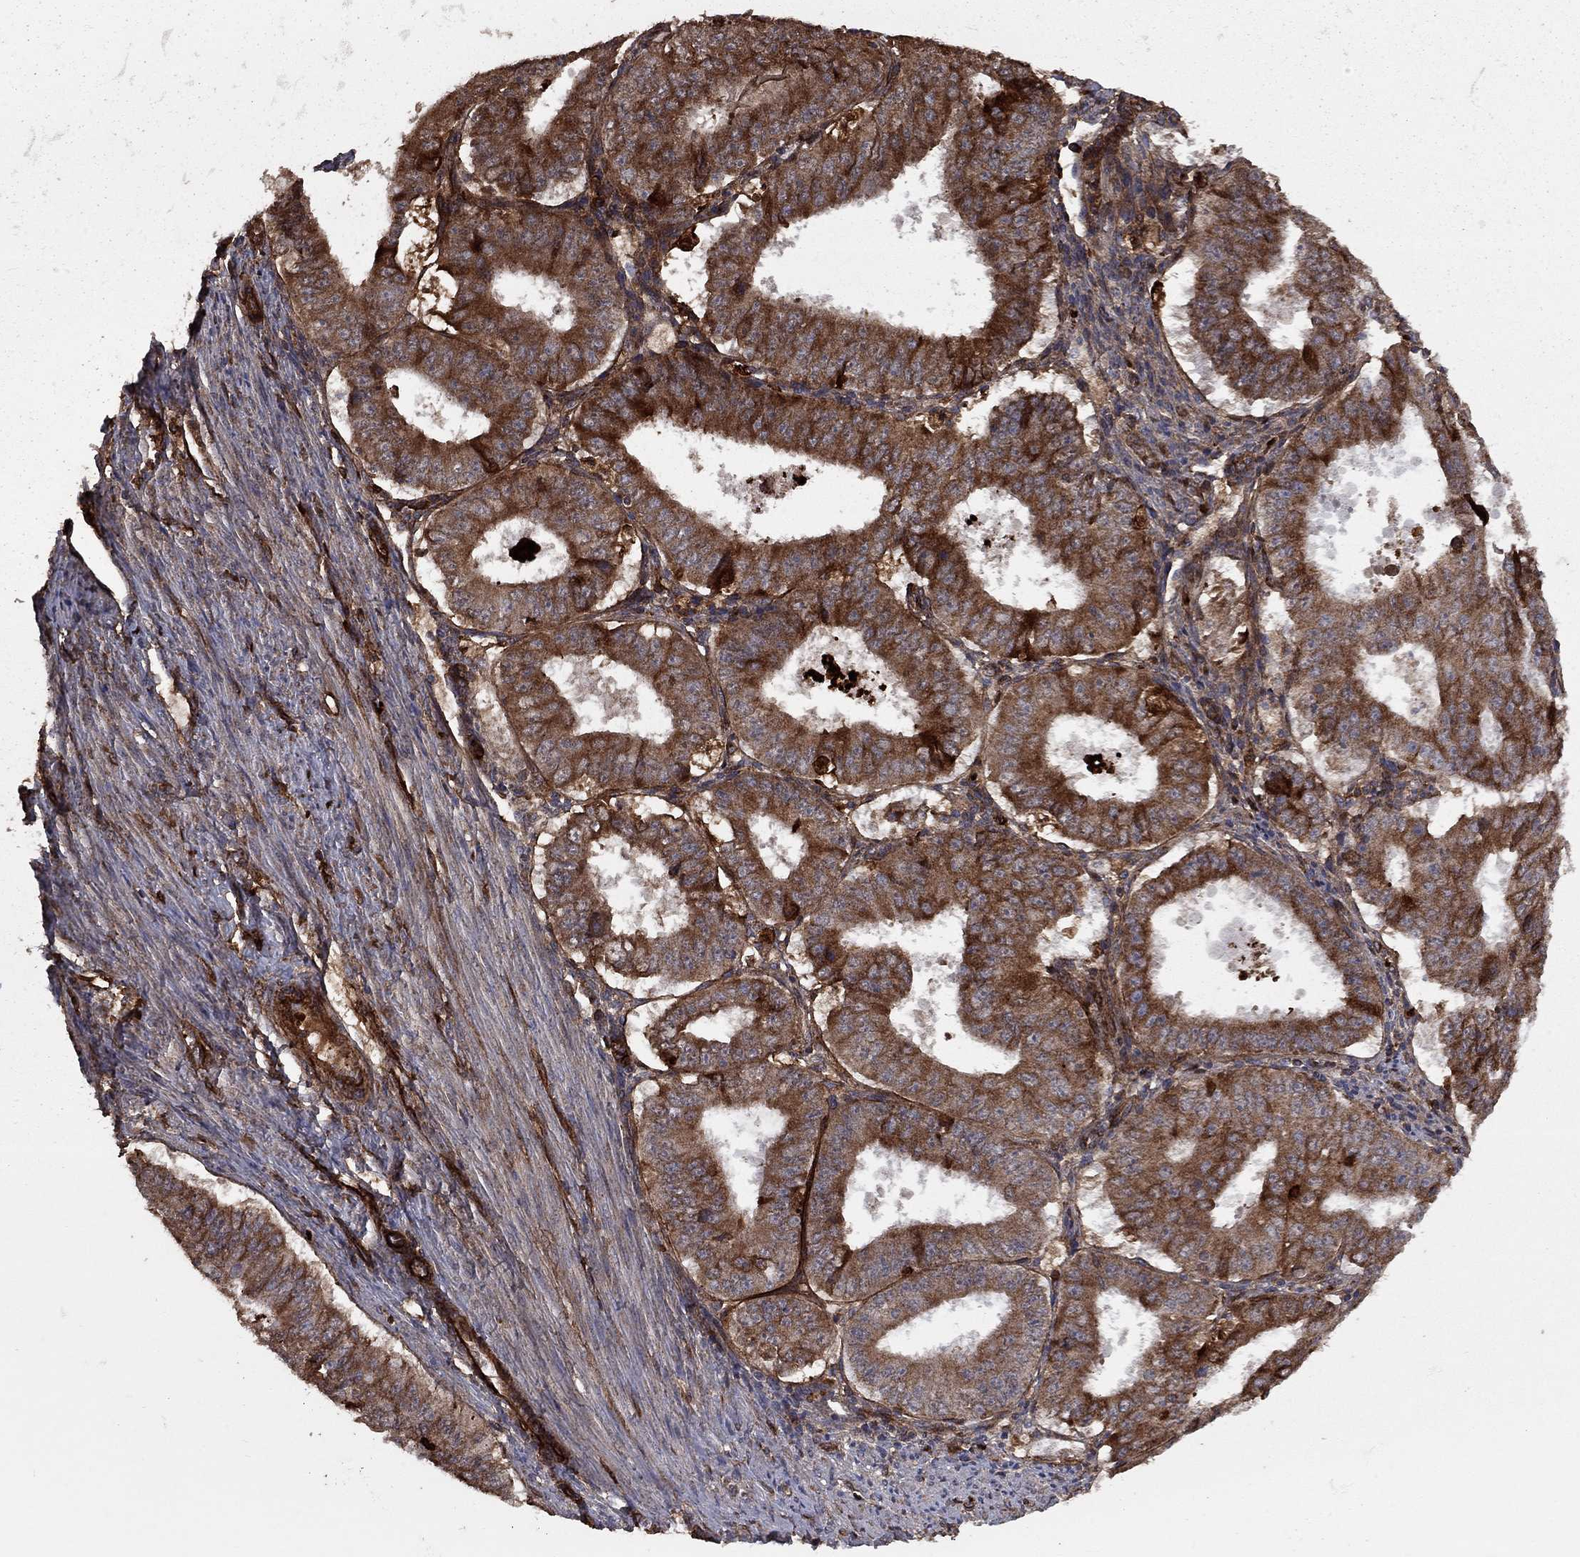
{"staining": {"intensity": "strong", "quantity": ">75%", "location": "cytoplasmic/membranous"}, "tissue": "ovarian cancer", "cell_type": "Tumor cells", "image_type": "cancer", "snomed": [{"axis": "morphology", "description": "Carcinoma, endometroid"}, {"axis": "topography", "description": "Ovary"}], "caption": "Ovarian cancer (endometroid carcinoma) stained with IHC demonstrates strong cytoplasmic/membranous staining in approximately >75% of tumor cells.", "gene": "COL18A1", "patient": {"sex": "female", "age": 42}}